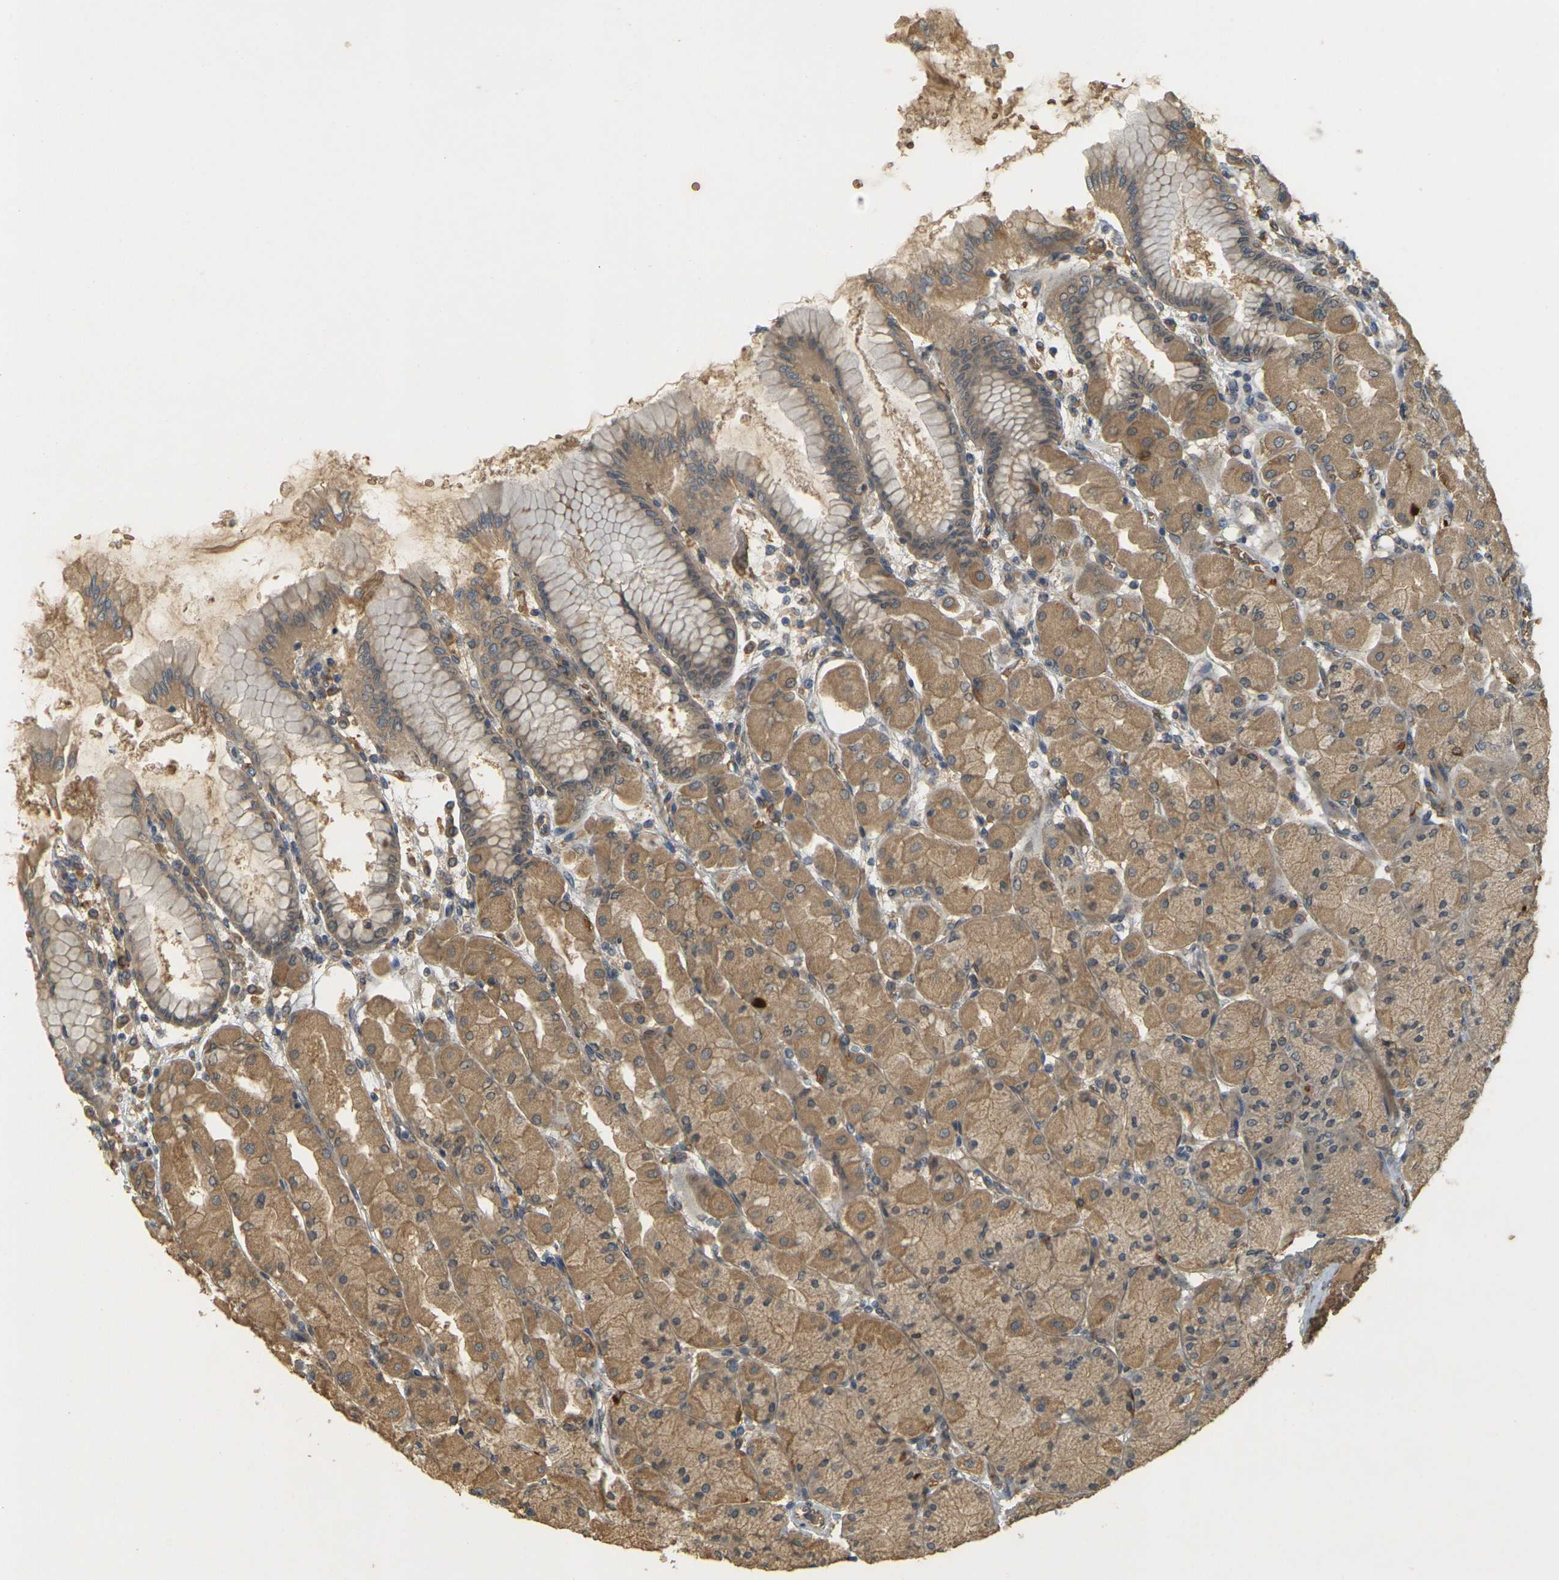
{"staining": {"intensity": "moderate", "quantity": ">75%", "location": "cytoplasmic/membranous"}, "tissue": "stomach", "cell_type": "Glandular cells", "image_type": "normal", "snomed": [{"axis": "morphology", "description": "Normal tissue, NOS"}, {"axis": "topography", "description": "Stomach, upper"}], "caption": "Immunohistochemical staining of normal human stomach exhibits >75% levels of moderate cytoplasmic/membranous protein positivity in approximately >75% of glandular cells. The staining is performed using DAB (3,3'-diaminobenzidine) brown chromogen to label protein expression. The nuclei are counter-stained blue using hematoxylin.", "gene": "MEGF9", "patient": {"sex": "female", "age": 56}}